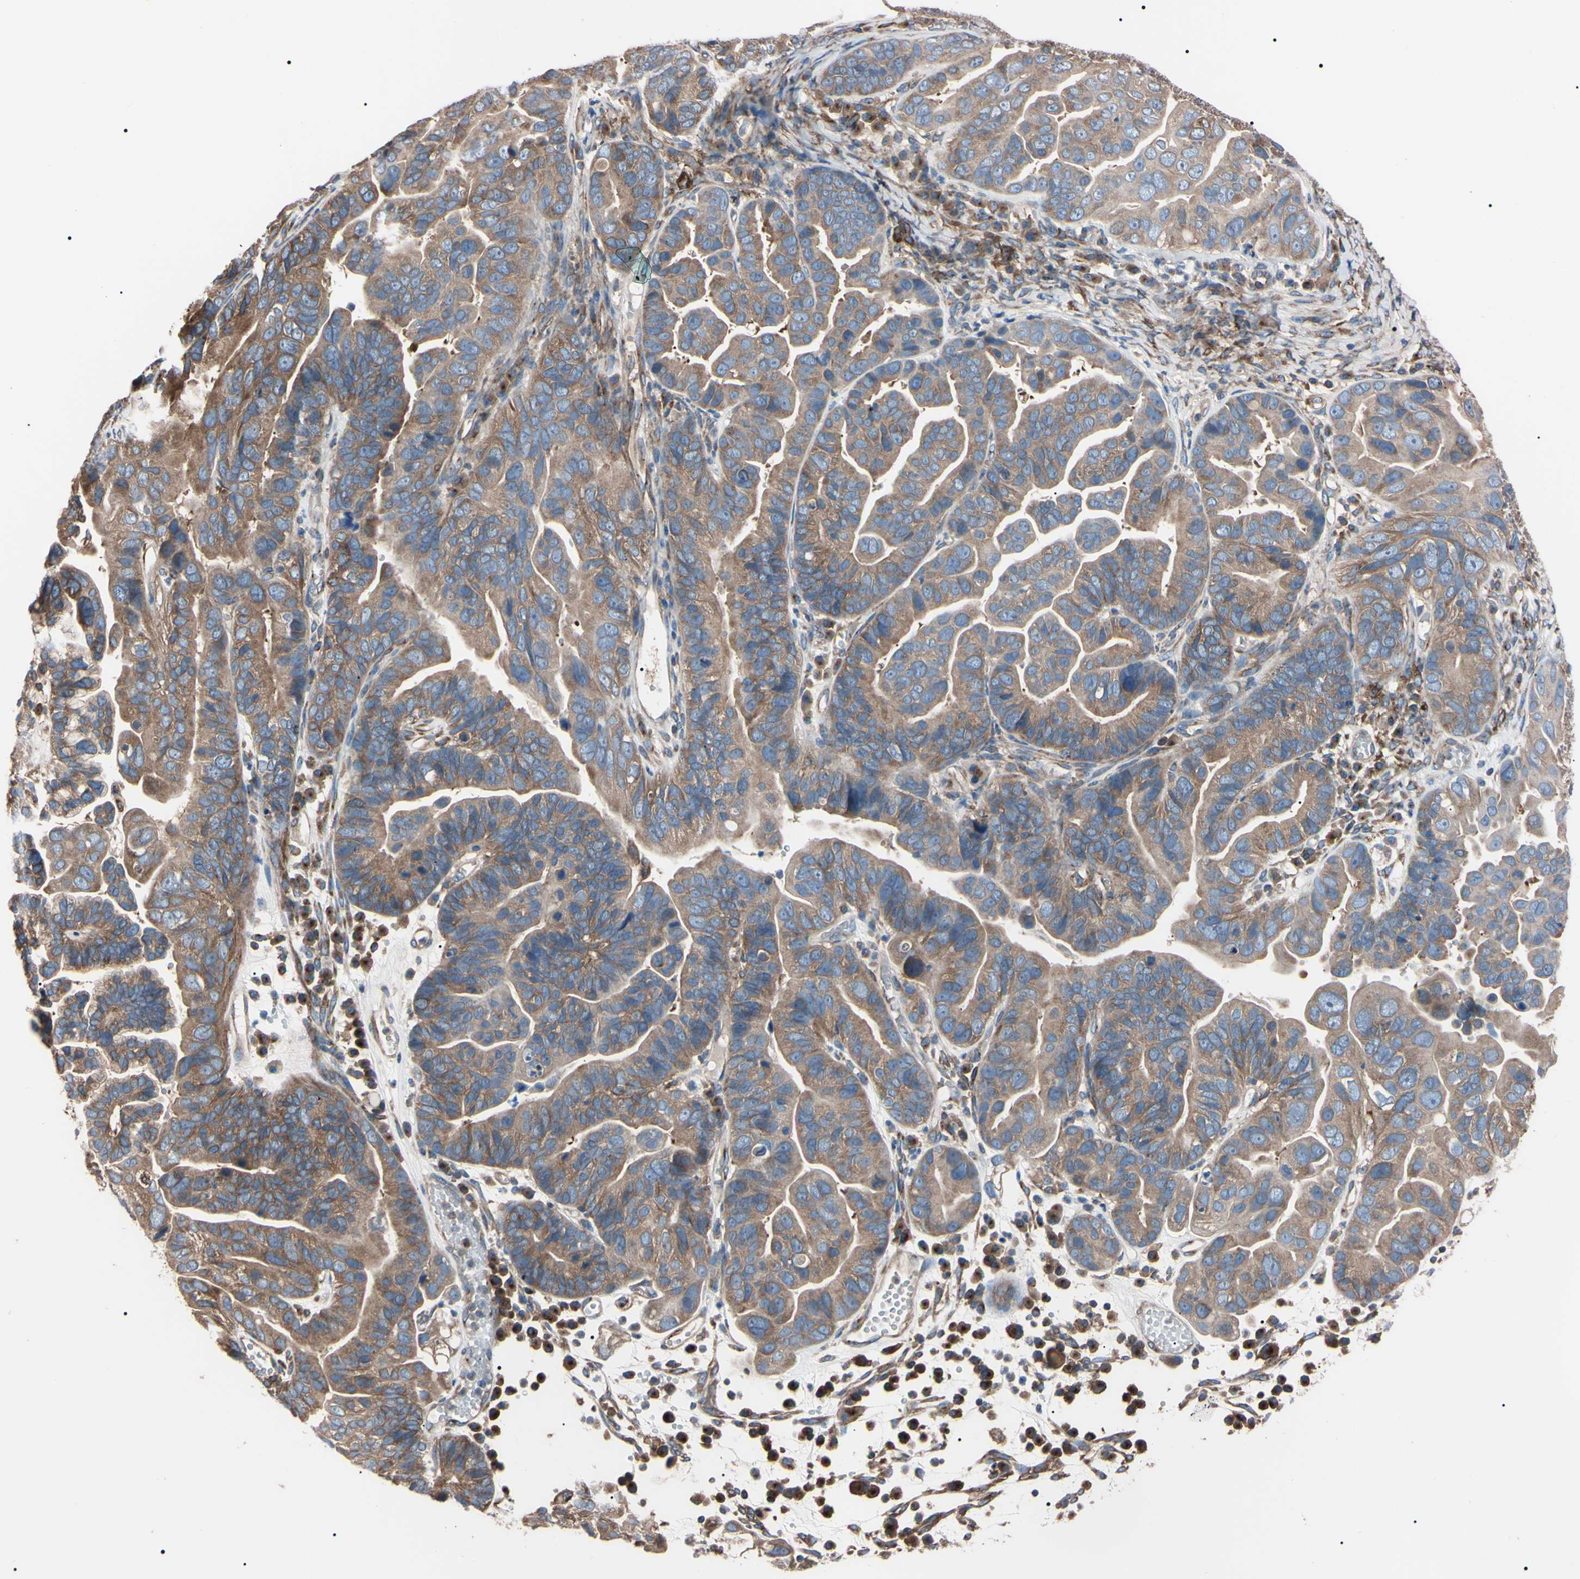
{"staining": {"intensity": "moderate", "quantity": ">75%", "location": "cytoplasmic/membranous"}, "tissue": "ovarian cancer", "cell_type": "Tumor cells", "image_type": "cancer", "snomed": [{"axis": "morphology", "description": "Cystadenocarcinoma, serous, NOS"}, {"axis": "topography", "description": "Ovary"}], "caption": "Brown immunohistochemical staining in serous cystadenocarcinoma (ovarian) displays moderate cytoplasmic/membranous staining in about >75% of tumor cells. (DAB (3,3'-diaminobenzidine) IHC with brightfield microscopy, high magnification).", "gene": "PRKACA", "patient": {"sex": "female", "age": 56}}